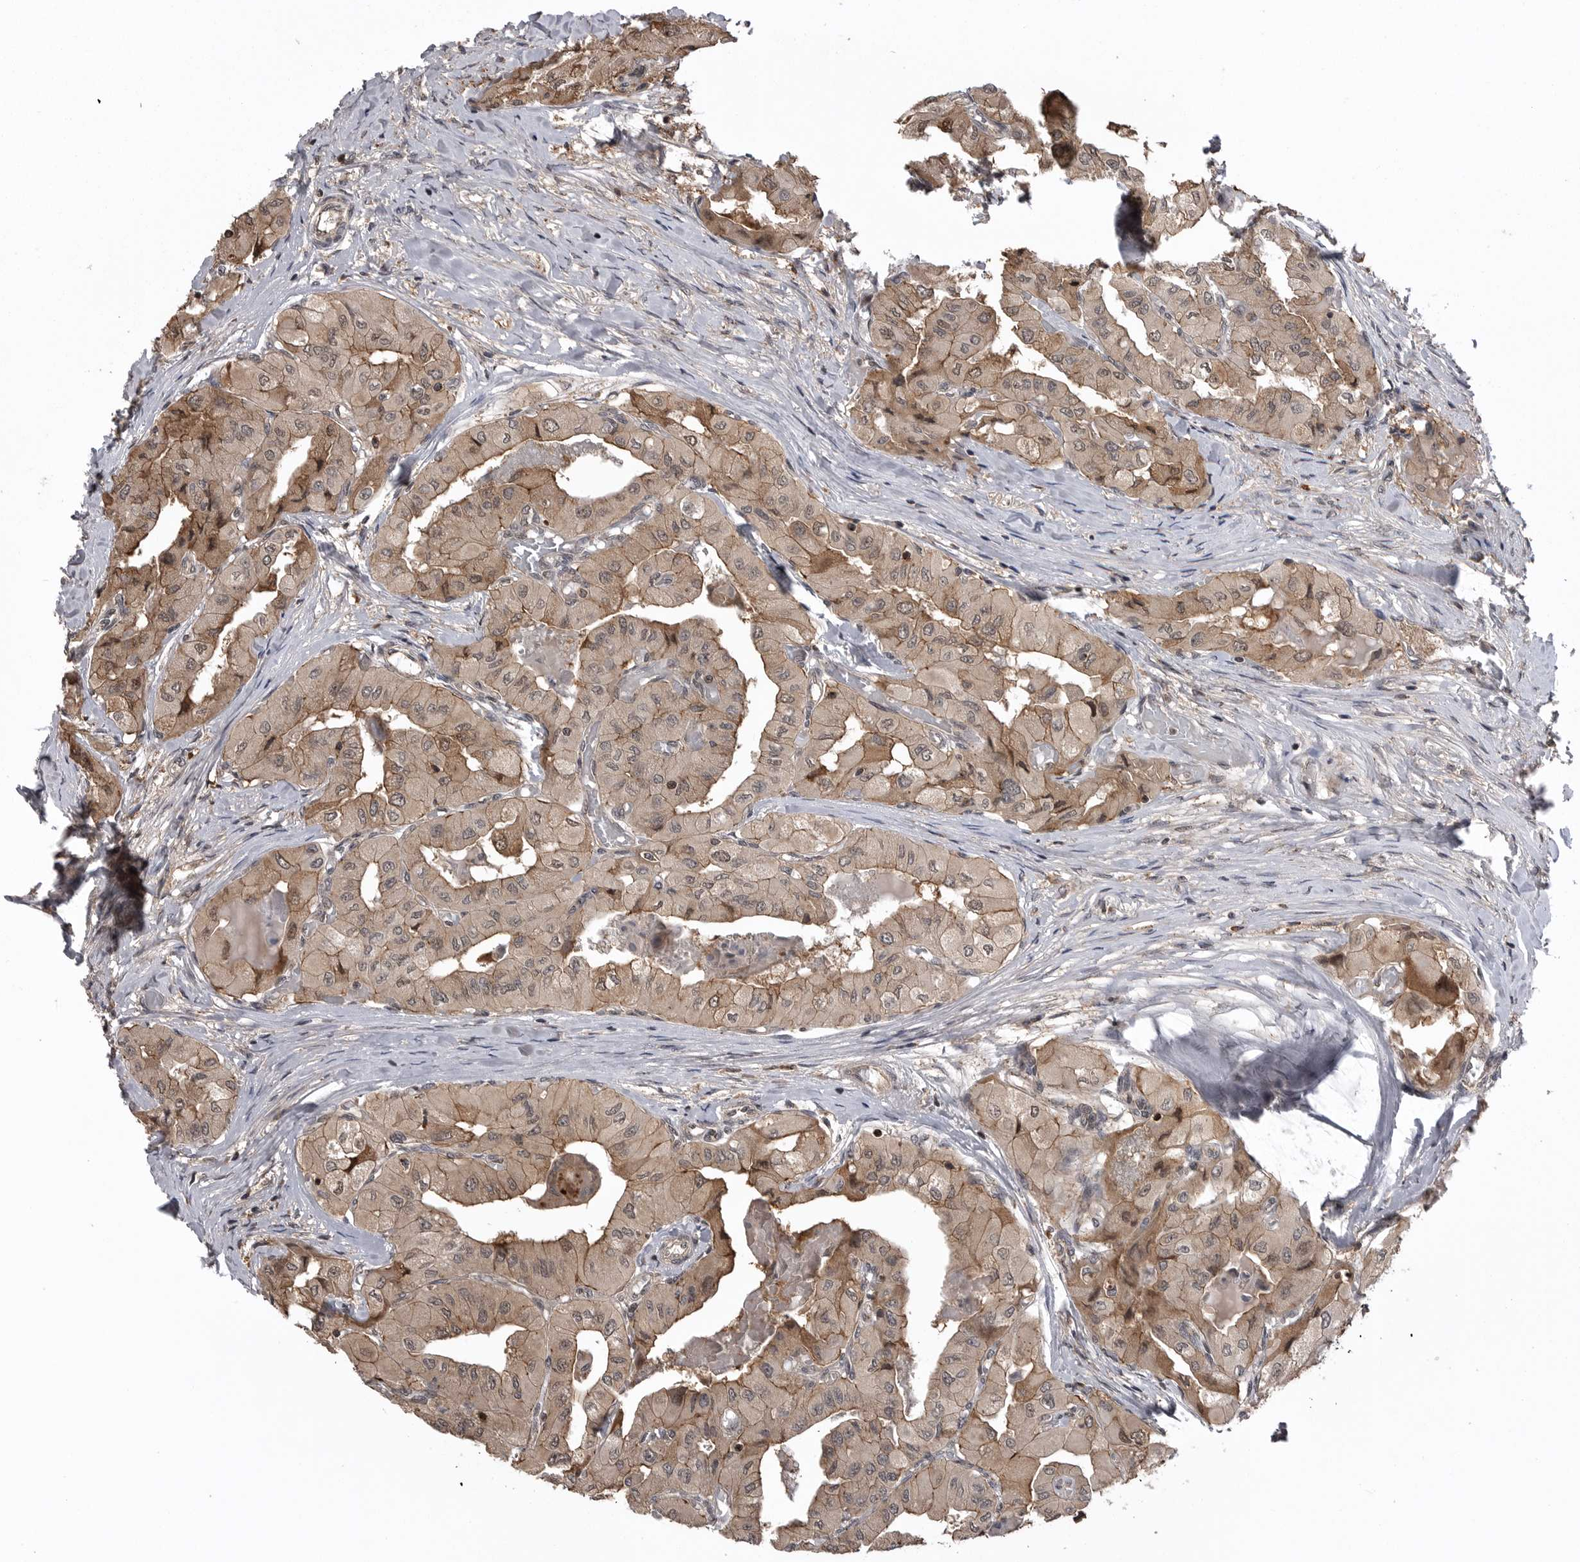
{"staining": {"intensity": "moderate", "quantity": ">75%", "location": "cytoplasmic/membranous,nuclear"}, "tissue": "thyroid cancer", "cell_type": "Tumor cells", "image_type": "cancer", "snomed": [{"axis": "morphology", "description": "Papillary adenocarcinoma, NOS"}, {"axis": "topography", "description": "Thyroid gland"}], "caption": "Immunohistochemical staining of human thyroid cancer (papillary adenocarcinoma) reveals moderate cytoplasmic/membranous and nuclear protein expression in approximately >75% of tumor cells.", "gene": "AOAH", "patient": {"sex": "female", "age": 59}}